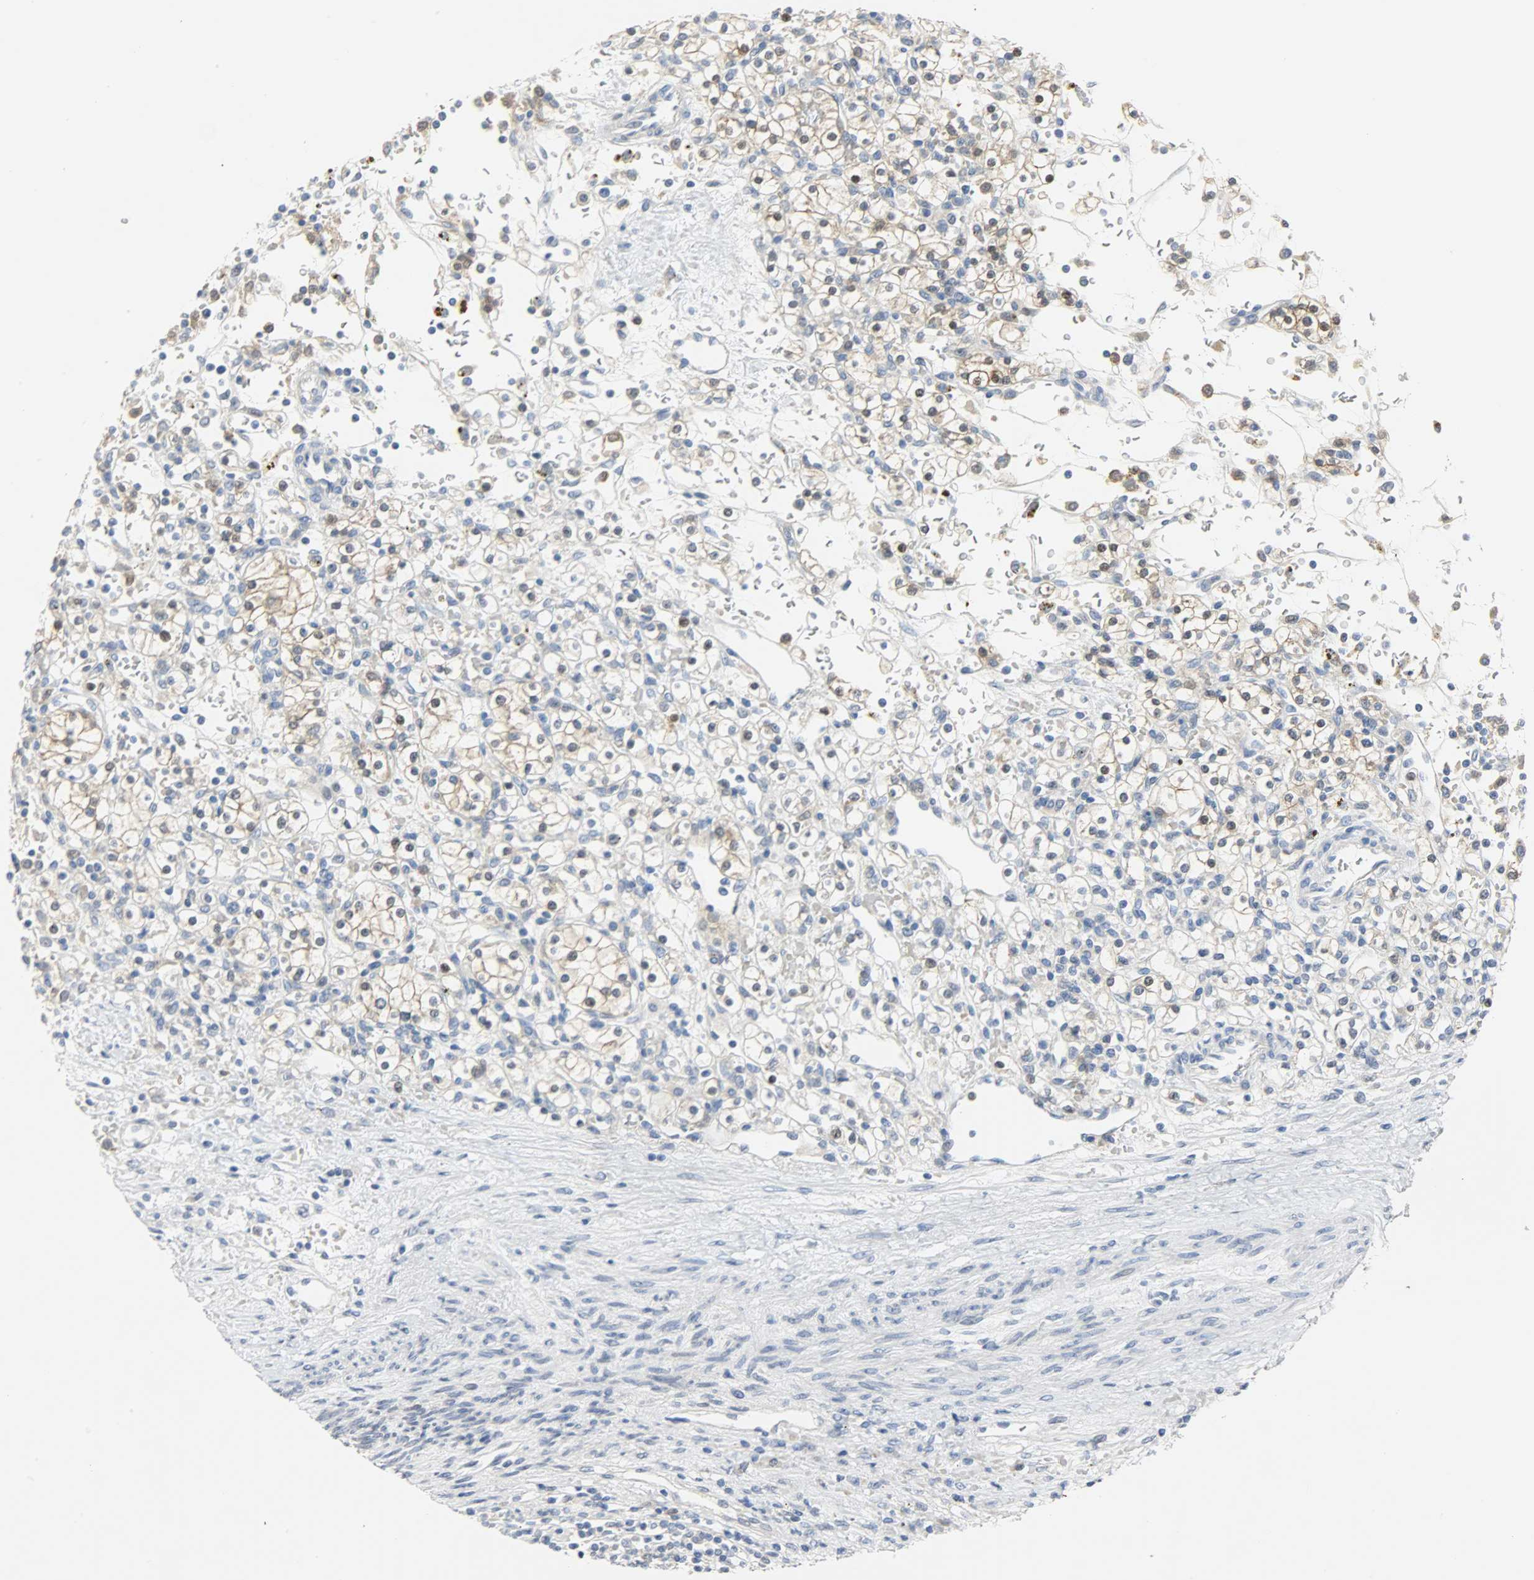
{"staining": {"intensity": "weak", "quantity": ">75%", "location": "cytoplasmic/membranous,nuclear"}, "tissue": "renal cancer", "cell_type": "Tumor cells", "image_type": "cancer", "snomed": [{"axis": "morphology", "description": "Normal tissue, NOS"}, {"axis": "morphology", "description": "Adenocarcinoma, NOS"}, {"axis": "topography", "description": "Kidney"}], "caption": "Protein staining displays weak cytoplasmic/membranous and nuclear expression in approximately >75% of tumor cells in adenocarcinoma (renal).", "gene": "EIF4EBP1", "patient": {"sex": "female", "age": 55}}